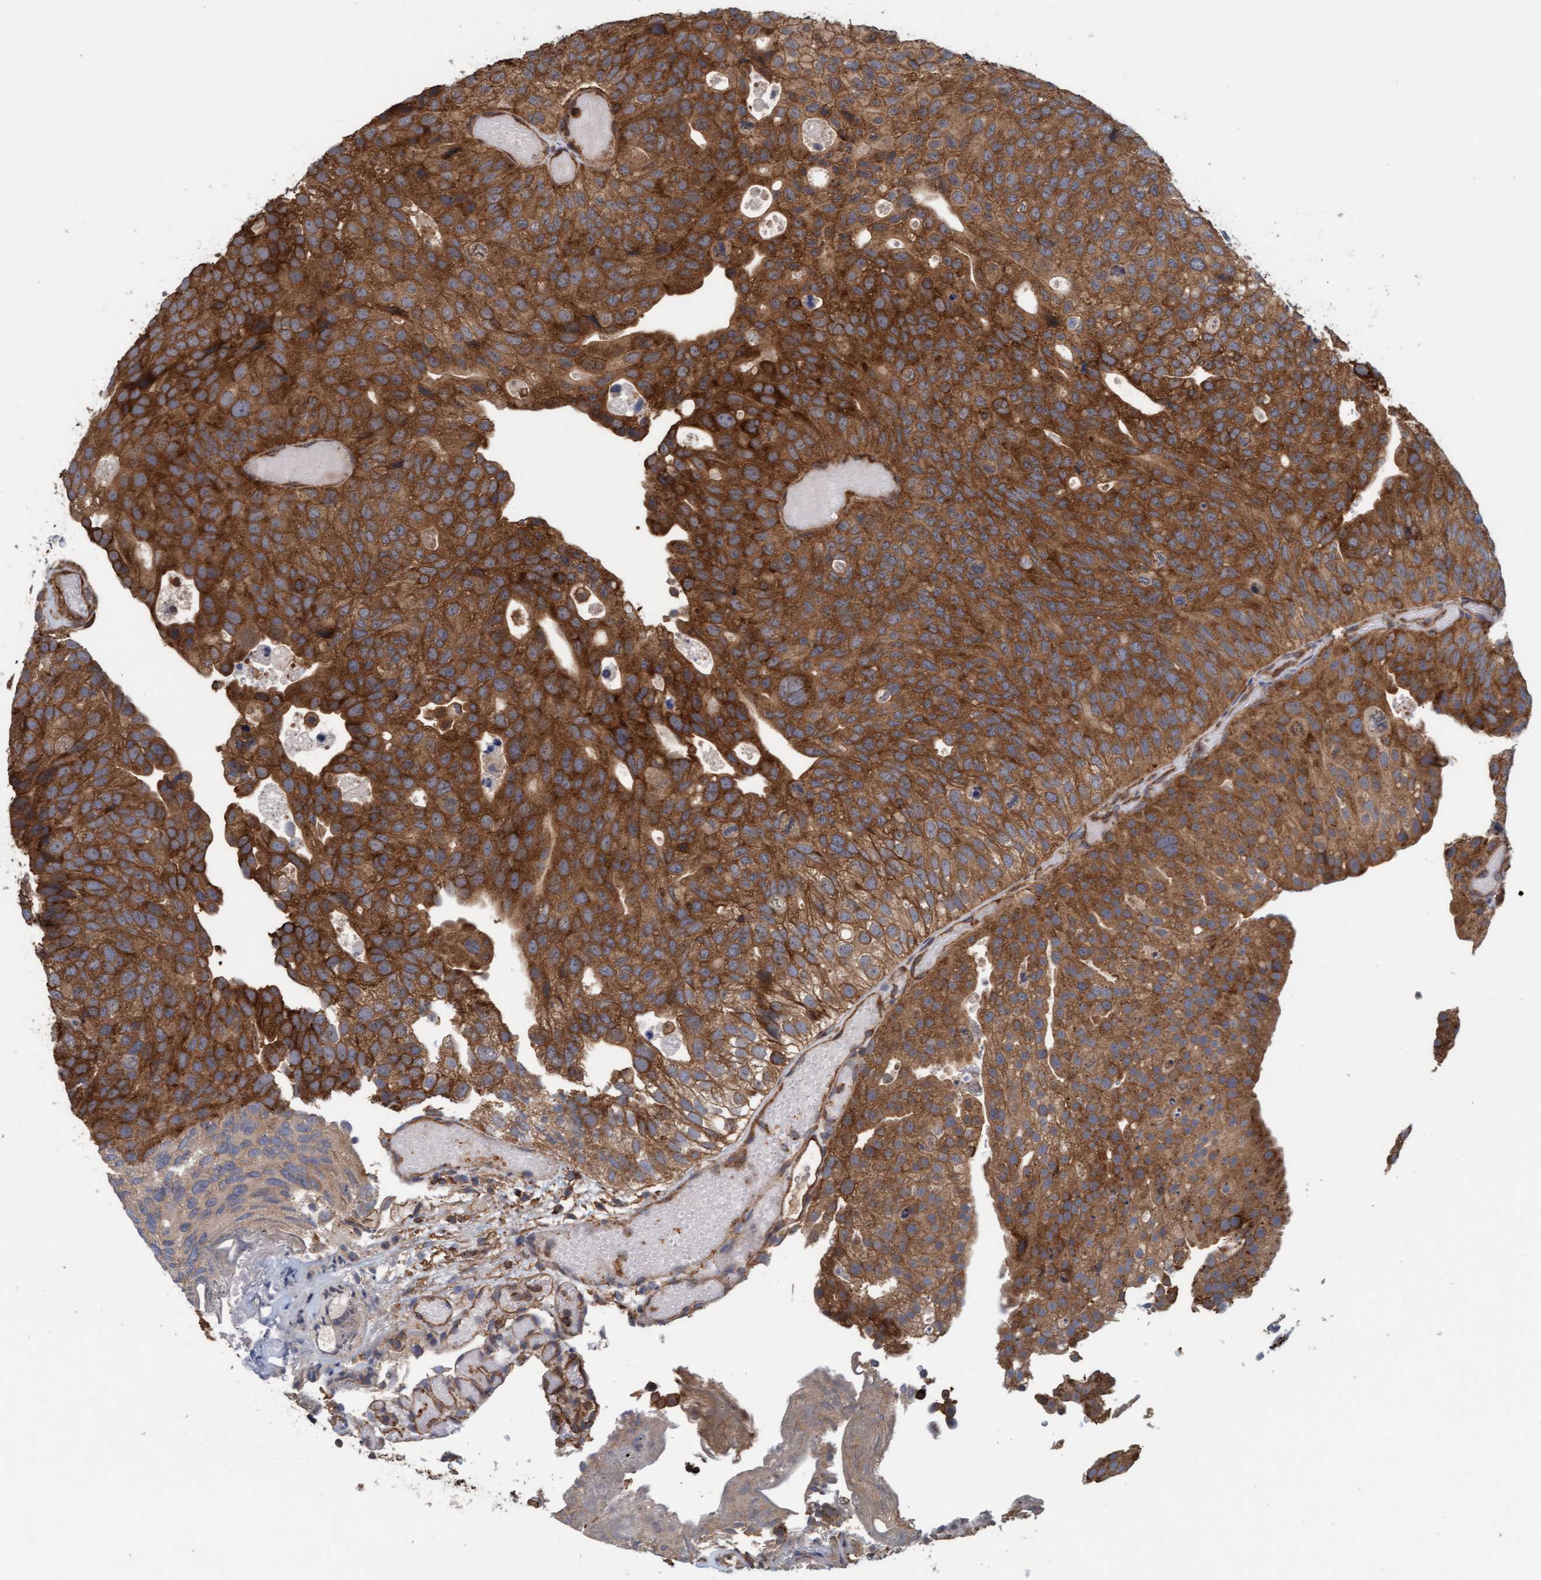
{"staining": {"intensity": "strong", "quantity": ">75%", "location": "cytoplasmic/membranous"}, "tissue": "urothelial cancer", "cell_type": "Tumor cells", "image_type": "cancer", "snomed": [{"axis": "morphology", "description": "Urothelial carcinoma, Low grade"}, {"axis": "topography", "description": "Urinary bladder"}], "caption": "Strong cytoplasmic/membranous positivity for a protein is present in approximately >75% of tumor cells of urothelial cancer using immunohistochemistry (IHC).", "gene": "FXR2", "patient": {"sex": "male", "age": 78}}